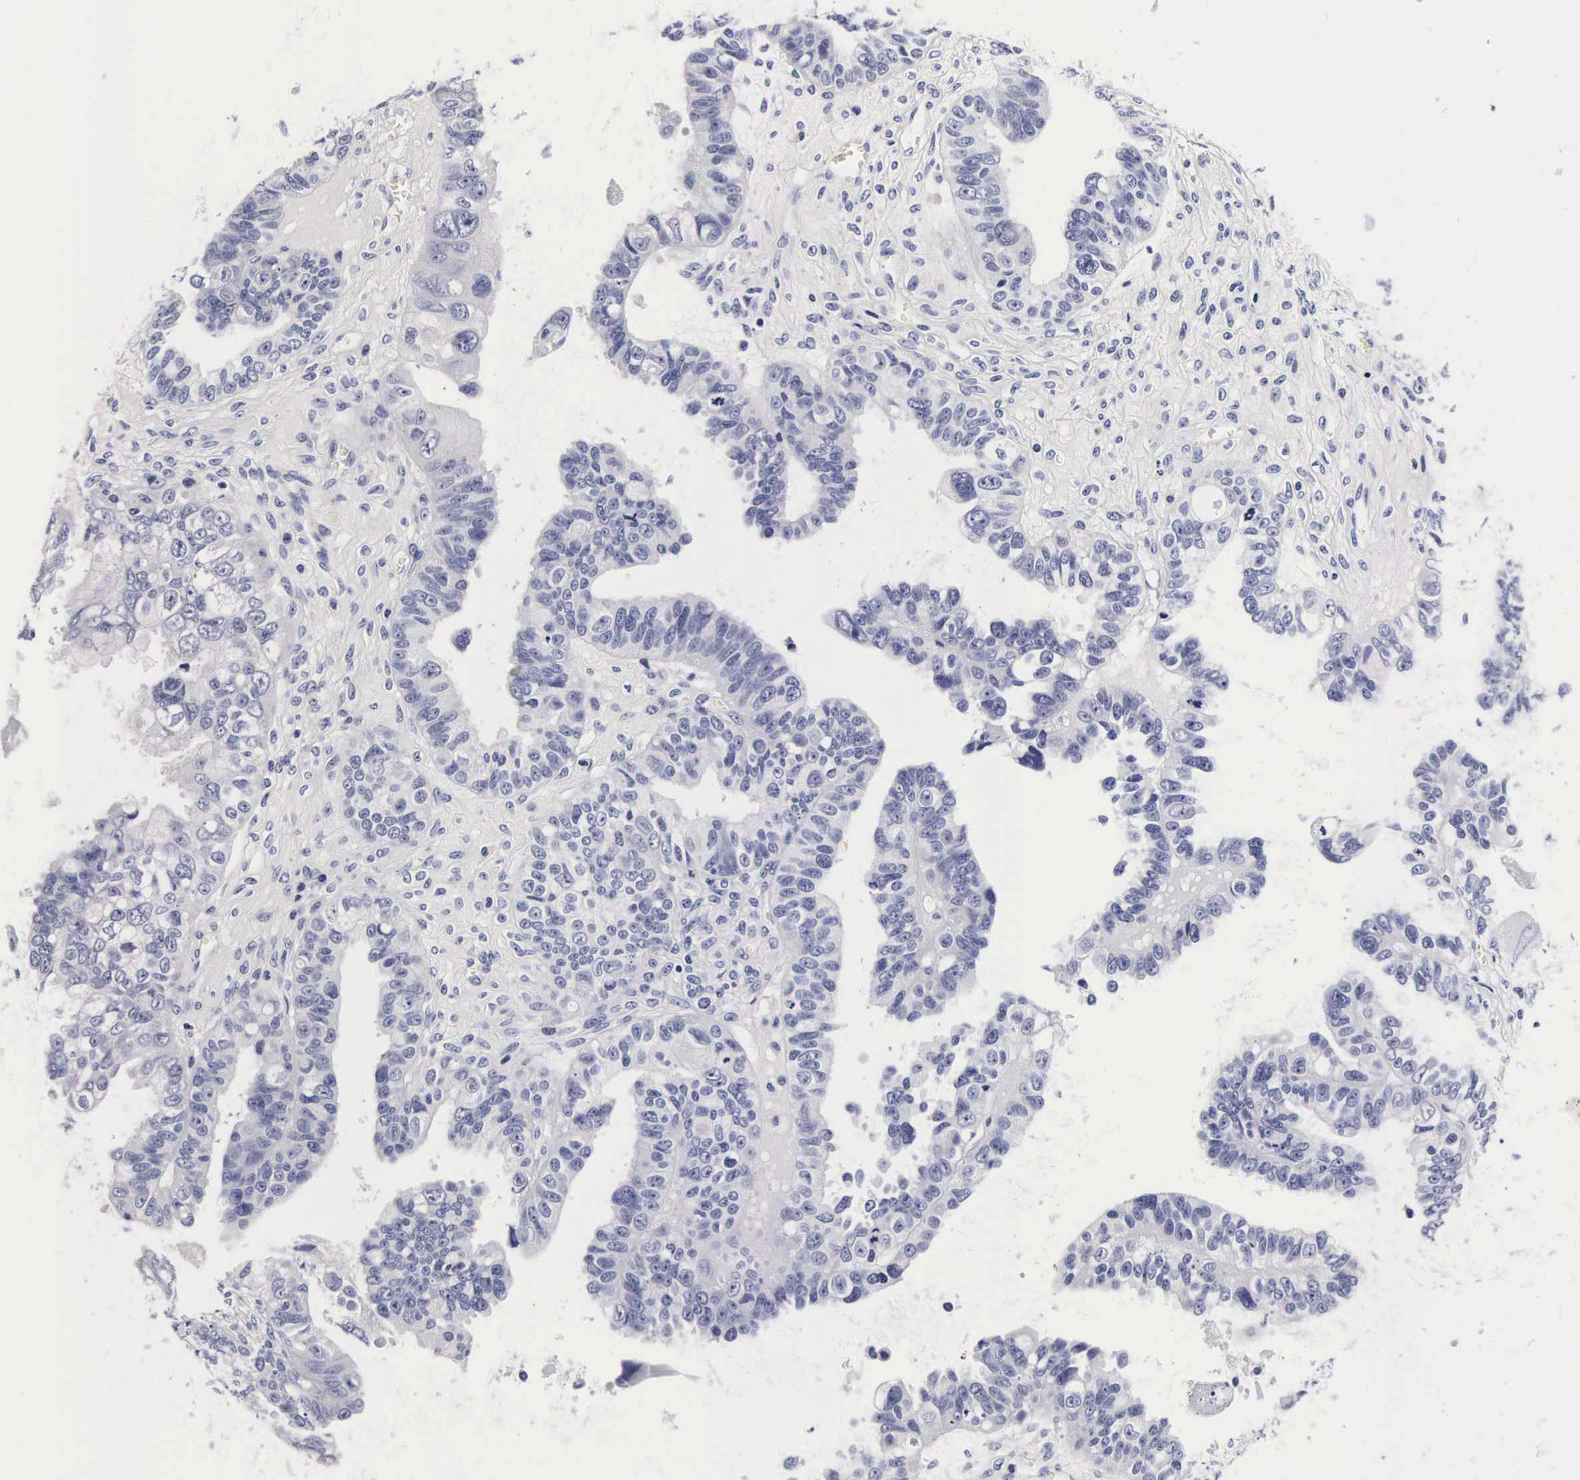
{"staining": {"intensity": "negative", "quantity": "none", "location": "none"}, "tissue": "ovarian cancer", "cell_type": "Tumor cells", "image_type": "cancer", "snomed": [{"axis": "morphology", "description": "Carcinoma, endometroid"}, {"axis": "topography", "description": "Ovary"}], "caption": "High power microscopy micrograph of an immunohistochemistry (IHC) histopathology image of endometroid carcinoma (ovarian), revealing no significant staining in tumor cells.", "gene": "RNASE6", "patient": {"sex": "female", "age": 85}}